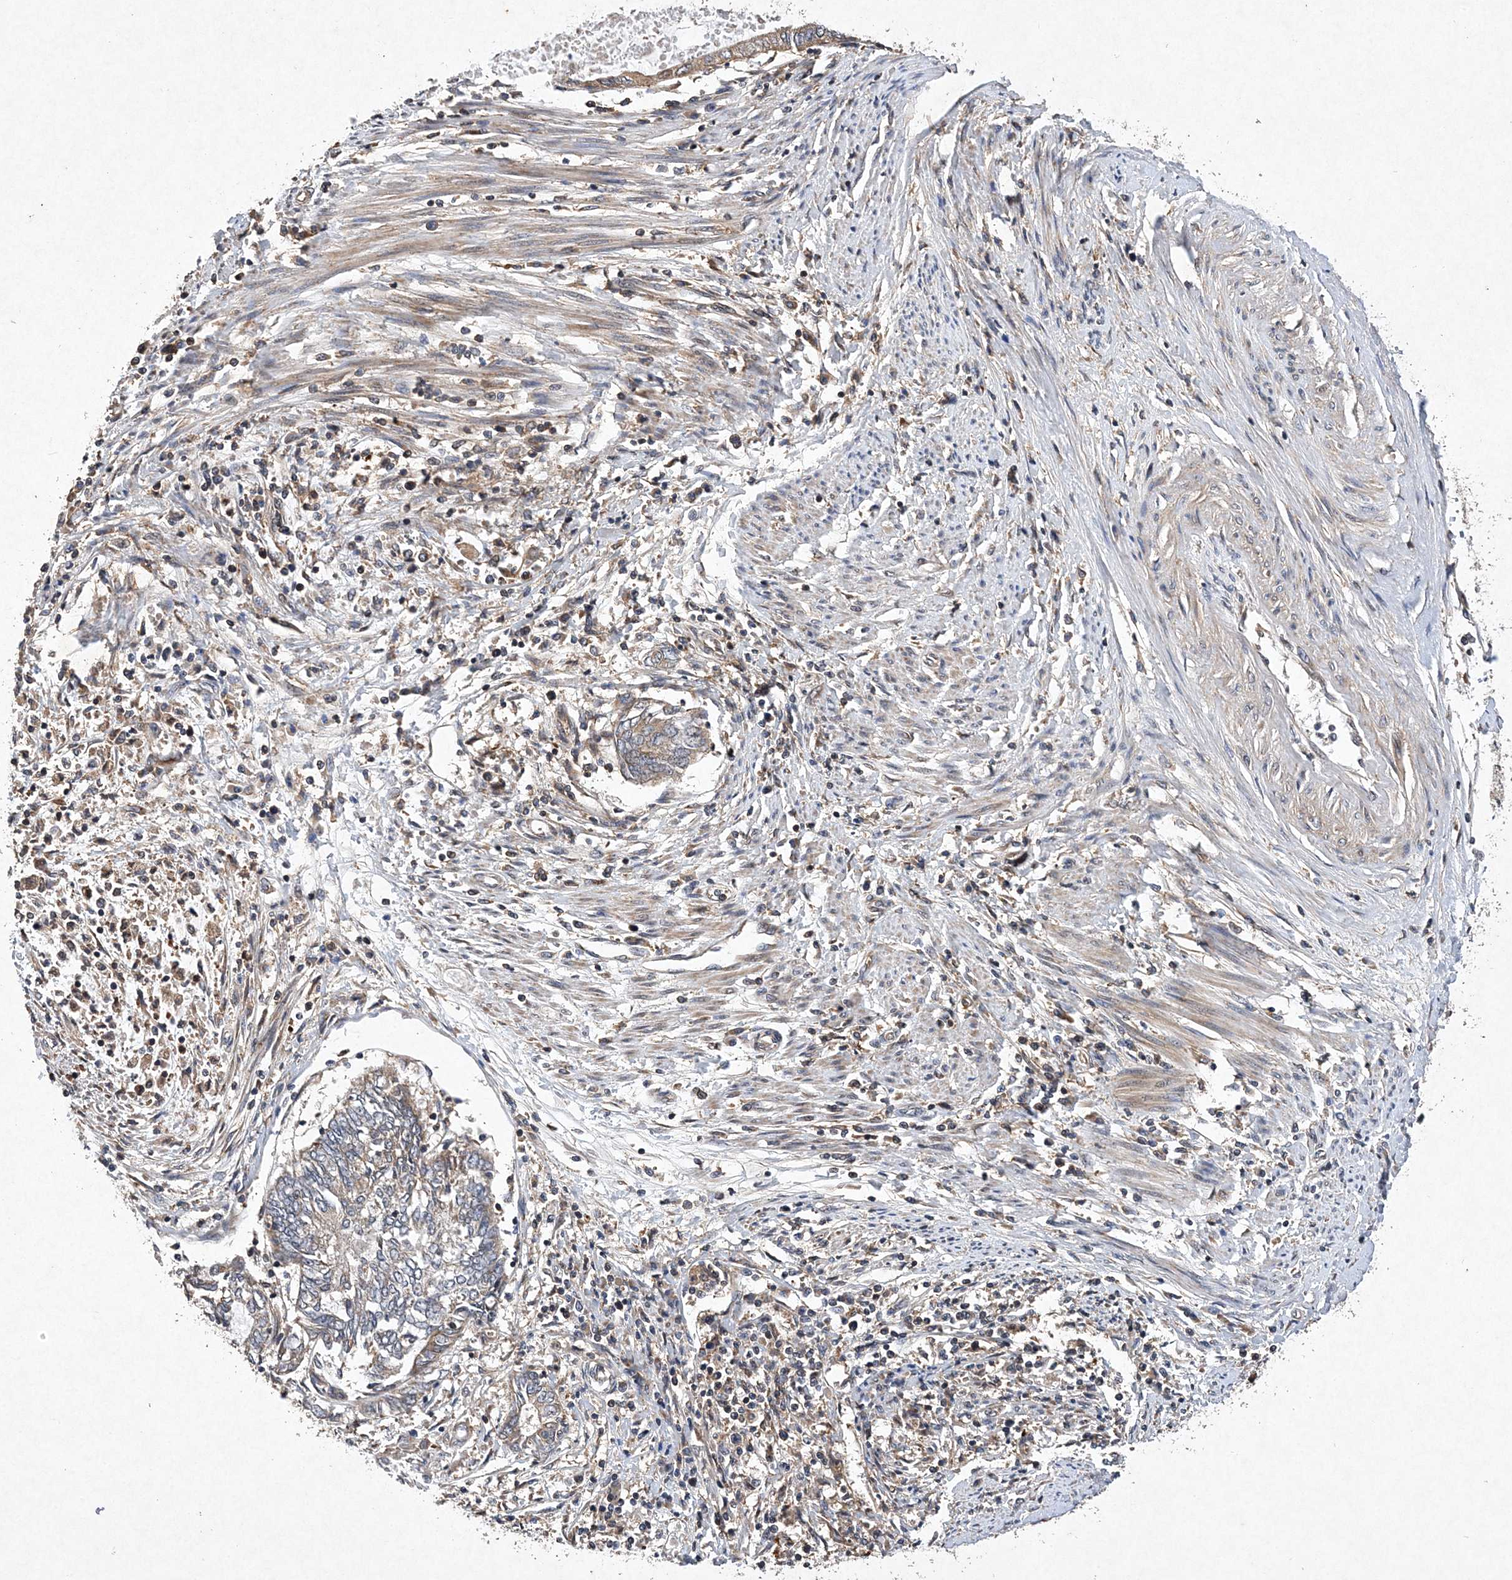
{"staining": {"intensity": "weak", "quantity": "25%-75%", "location": "cytoplasmic/membranous"}, "tissue": "endometrial cancer", "cell_type": "Tumor cells", "image_type": "cancer", "snomed": [{"axis": "morphology", "description": "Adenocarcinoma, NOS"}, {"axis": "topography", "description": "Uterus"}, {"axis": "topography", "description": "Endometrium"}], "caption": "IHC (DAB) staining of human endometrial cancer (adenocarcinoma) demonstrates weak cytoplasmic/membranous protein expression in about 25%-75% of tumor cells. (Stains: DAB (3,3'-diaminobenzidine) in brown, nuclei in blue, Microscopy: brightfield microscopy at high magnification).", "gene": "PROSER1", "patient": {"sex": "female", "age": 70}}